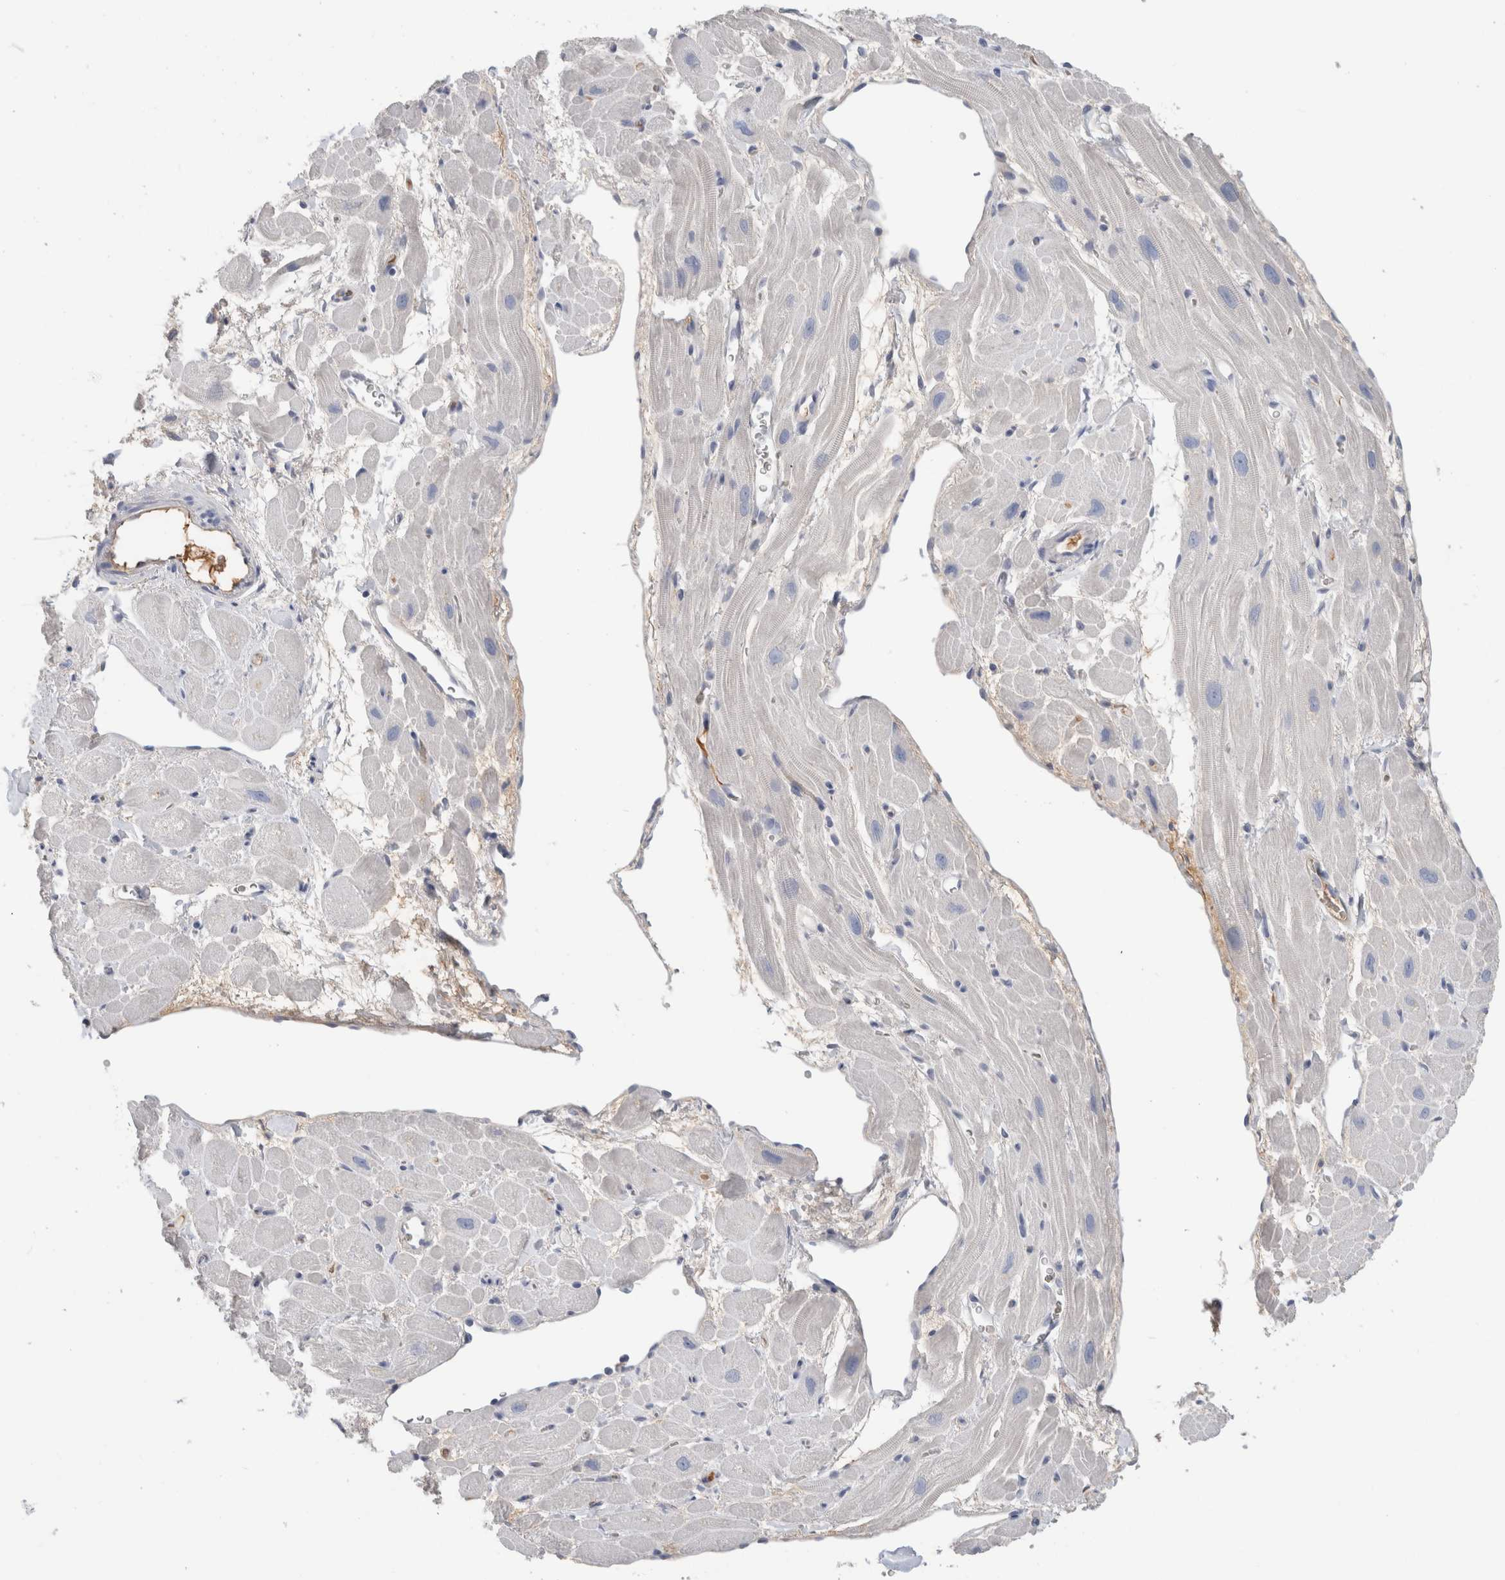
{"staining": {"intensity": "weak", "quantity": "<25%", "location": "cytoplasmic/membranous"}, "tissue": "heart muscle", "cell_type": "Cardiomyocytes", "image_type": "normal", "snomed": [{"axis": "morphology", "description": "Normal tissue, NOS"}, {"axis": "topography", "description": "Heart"}], "caption": "This photomicrograph is of unremarkable heart muscle stained with immunohistochemistry (IHC) to label a protein in brown with the nuclei are counter-stained blue. There is no expression in cardiomyocytes. (Immunohistochemistry, brightfield microscopy, high magnification).", "gene": "CA1", "patient": {"sex": "male", "age": 49}}